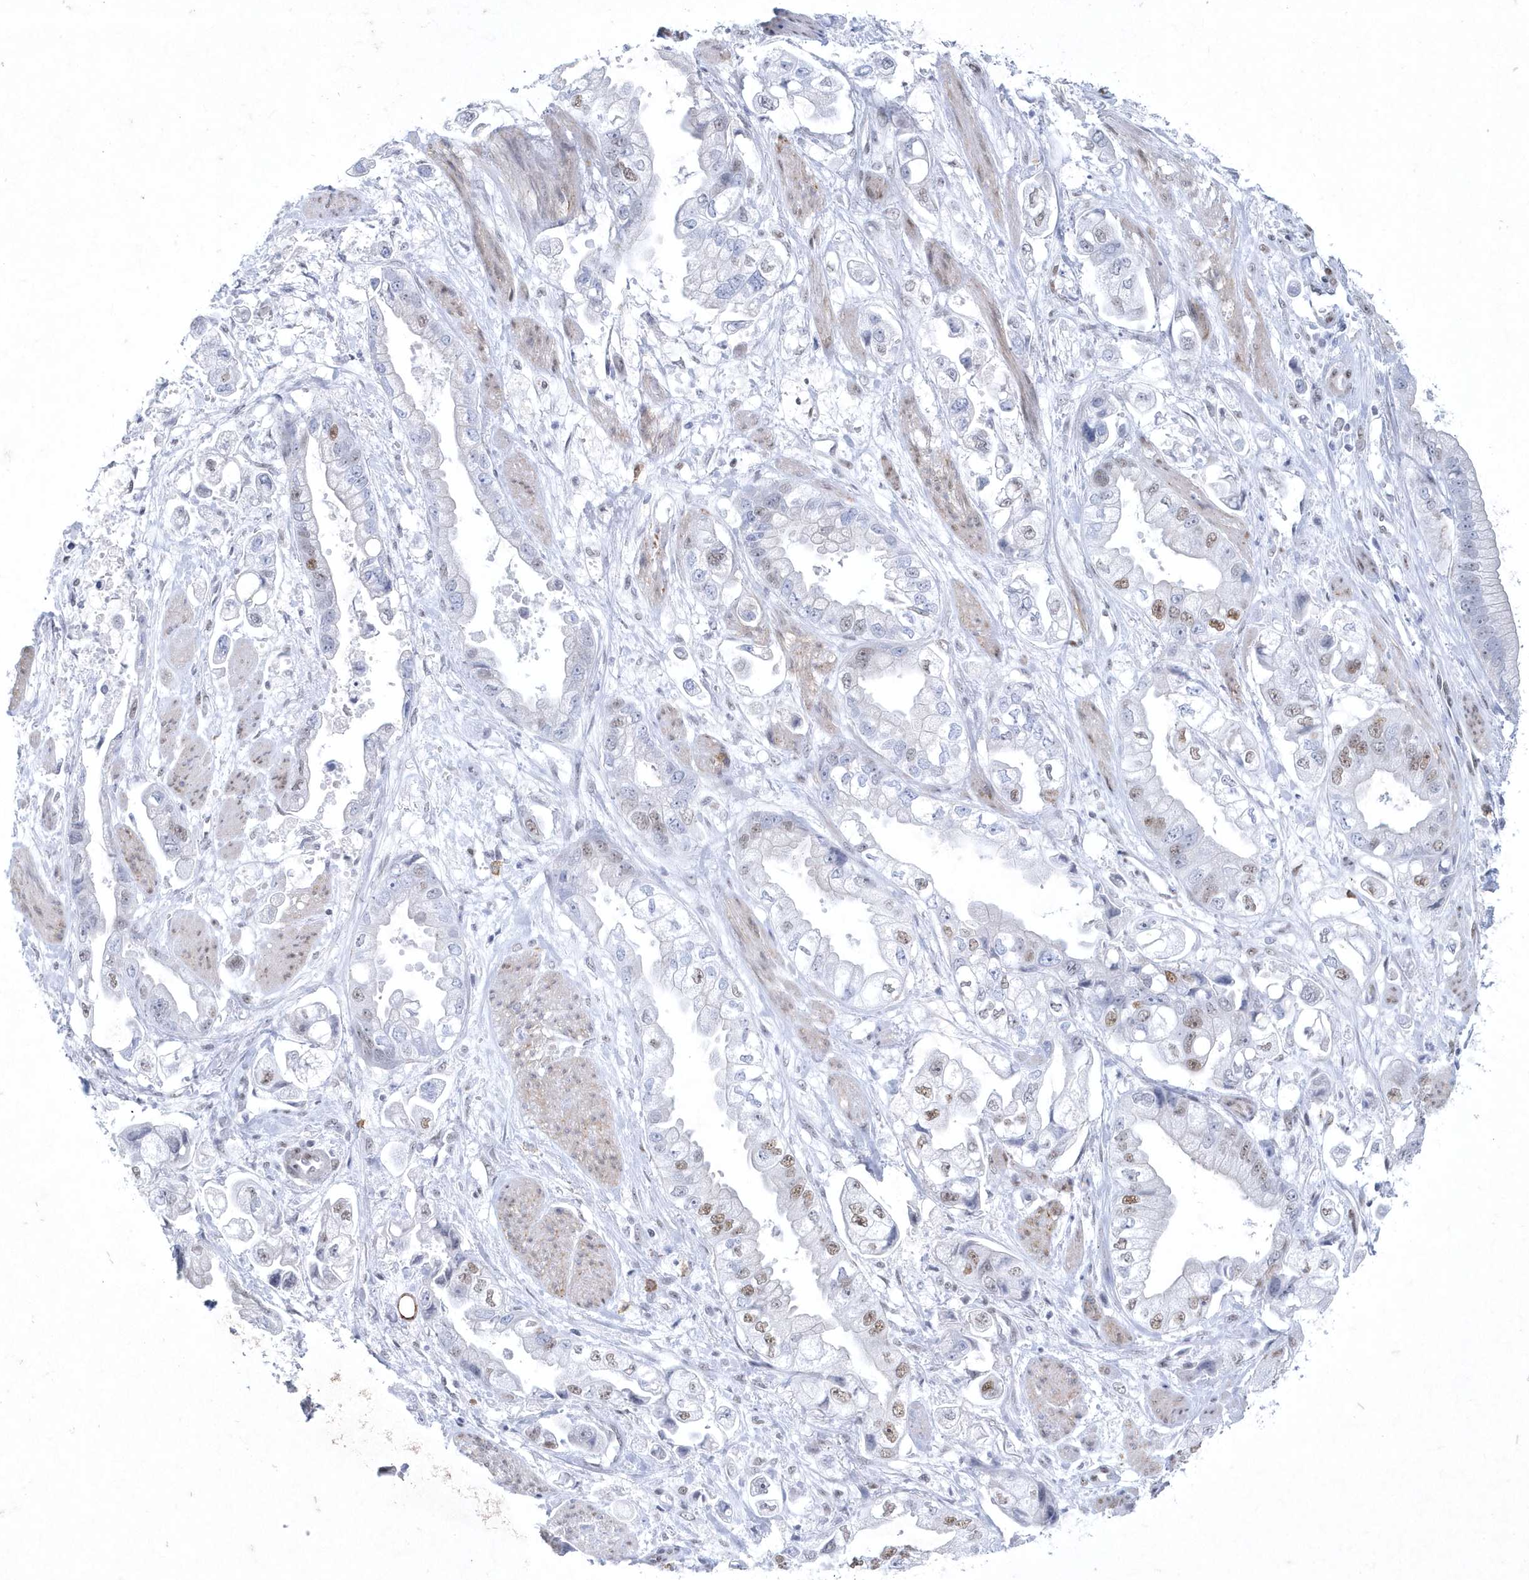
{"staining": {"intensity": "weak", "quantity": "25%-75%", "location": "nuclear"}, "tissue": "stomach cancer", "cell_type": "Tumor cells", "image_type": "cancer", "snomed": [{"axis": "morphology", "description": "Adenocarcinoma, NOS"}, {"axis": "topography", "description": "Stomach"}], "caption": "This image exhibits immunohistochemistry staining of stomach cancer (adenocarcinoma), with low weak nuclear expression in approximately 25%-75% of tumor cells.", "gene": "DCLRE1A", "patient": {"sex": "male", "age": 62}}